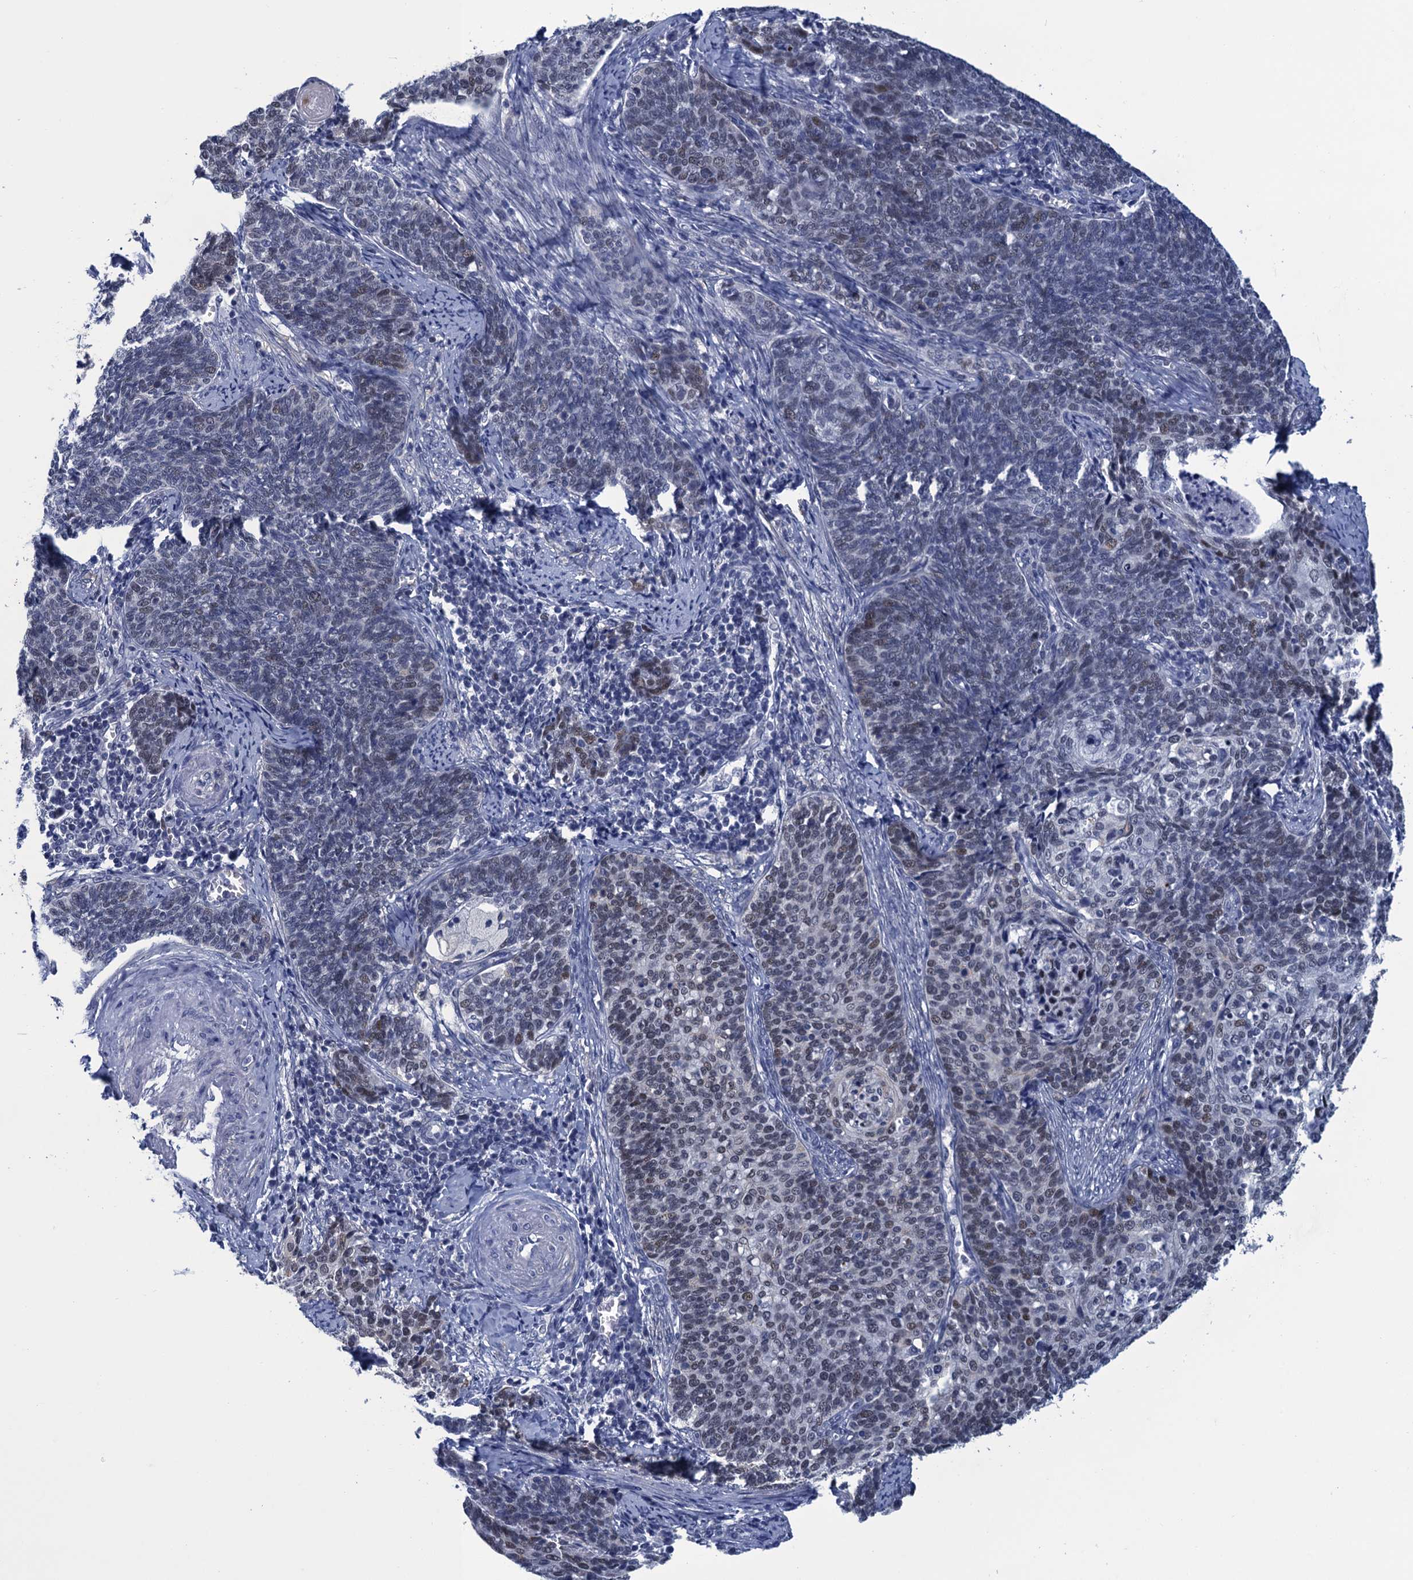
{"staining": {"intensity": "weak", "quantity": "<25%", "location": "nuclear"}, "tissue": "cervical cancer", "cell_type": "Tumor cells", "image_type": "cancer", "snomed": [{"axis": "morphology", "description": "Squamous cell carcinoma, NOS"}, {"axis": "topography", "description": "Cervix"}], "caption": "A histopathology image of human cervical squamous cell carcinoma is negative for staining in tumor cells.", "gene": "GINS3", "patient": {"sex": "female", "age": 39}}